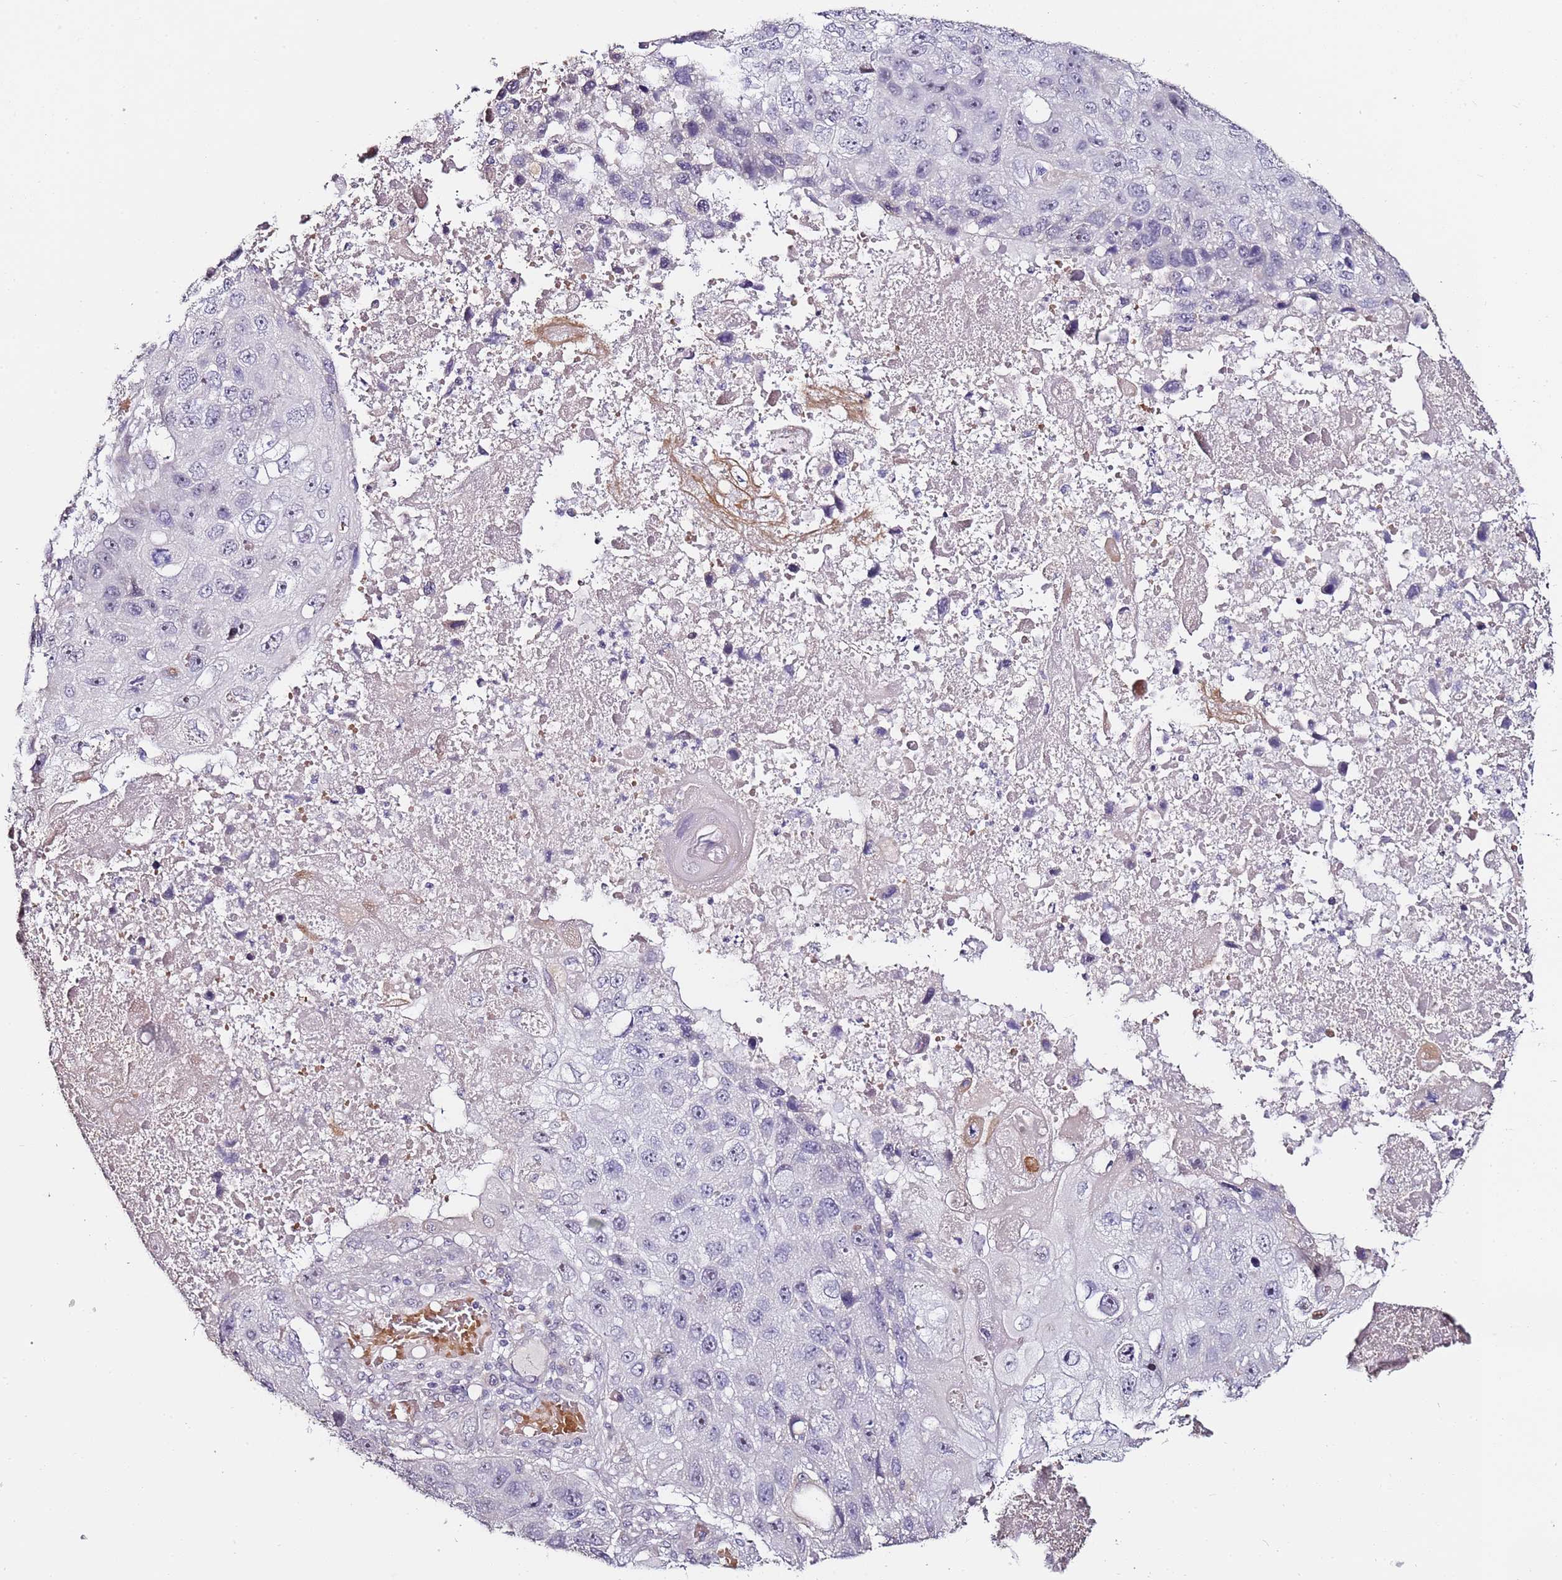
{"staining": {"intensity": "negative", "quantity": "none", "location": "none"}, "tissue": "lung cancer", "cell_type": "Tumor cells", "image_type": "cancer", "snomed": [{"axis": "morphology", "description": "Squamous cell carcinoma, NOS"}, {"axis": "topography", "description": "Lung"}], "caption": "This is an immunohistochemistry (IHC) micrograph of lung squamous cell carcinoma. There is no expression in tumor cells.", "gene": "C3orf80", "patient": {"sex": "male", "age": 61}}